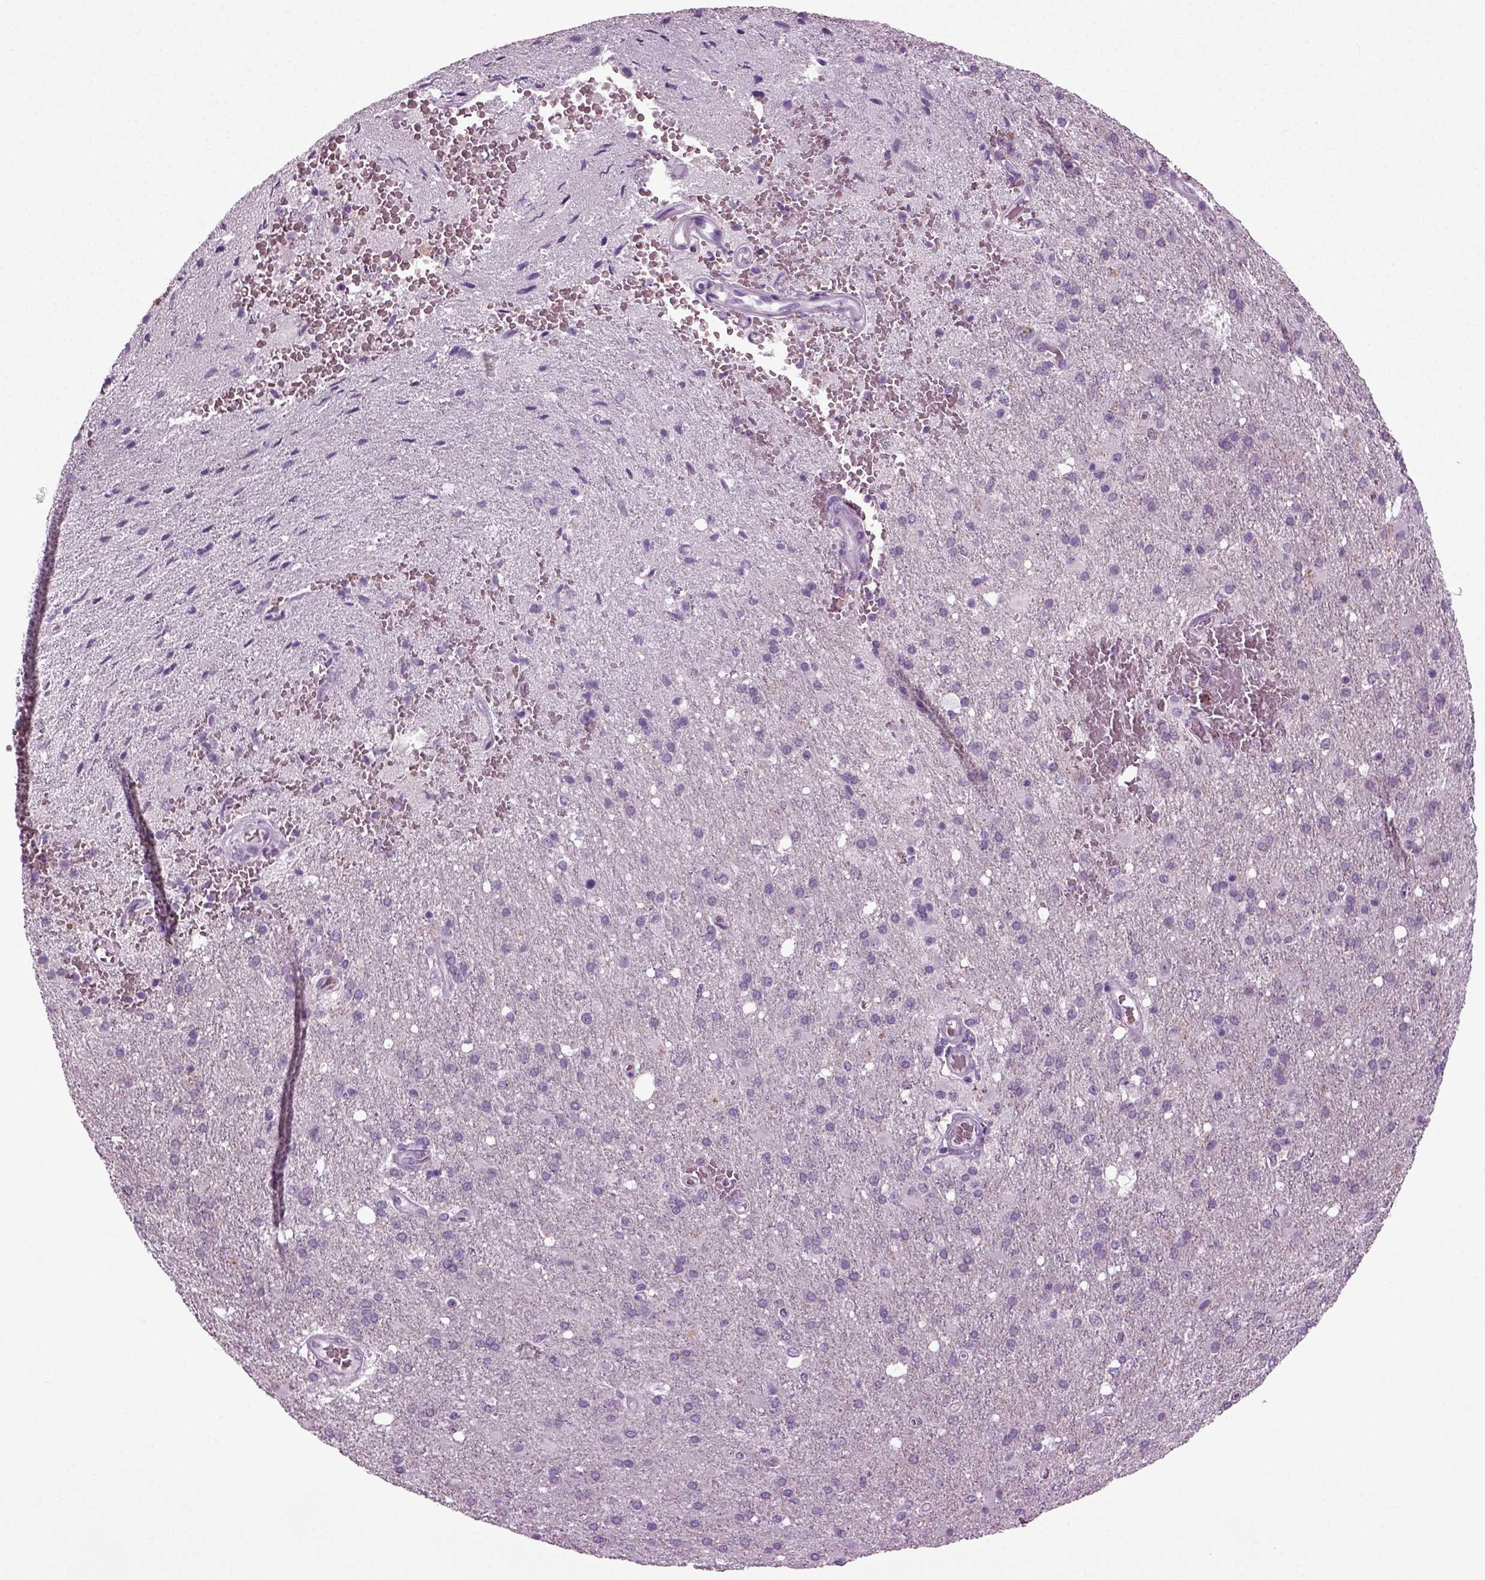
{"staining": {"intensity": "negative", "quantity": "none", "location": "none"}, "tissue": "cerebral cortex", "cell_type": "Endothelial cells", "image_type": "normal", "snomed": [{"axis": "morphology", "description": "Normal tissue, NOS"}, {"axis": "morphology", "description": "Glioma, malignant, High grade"}, {"axis": "topography", "description": "Cerebral cortex"}], "caption": "Immunohistochemistry (IHC) histopathology image of benign cerebral cortex stained for a protein (brown), which shows no expression in endothelial cells.", "gene": "ZC2HC1C", "patient": {"sex": "male", "age": 77}}